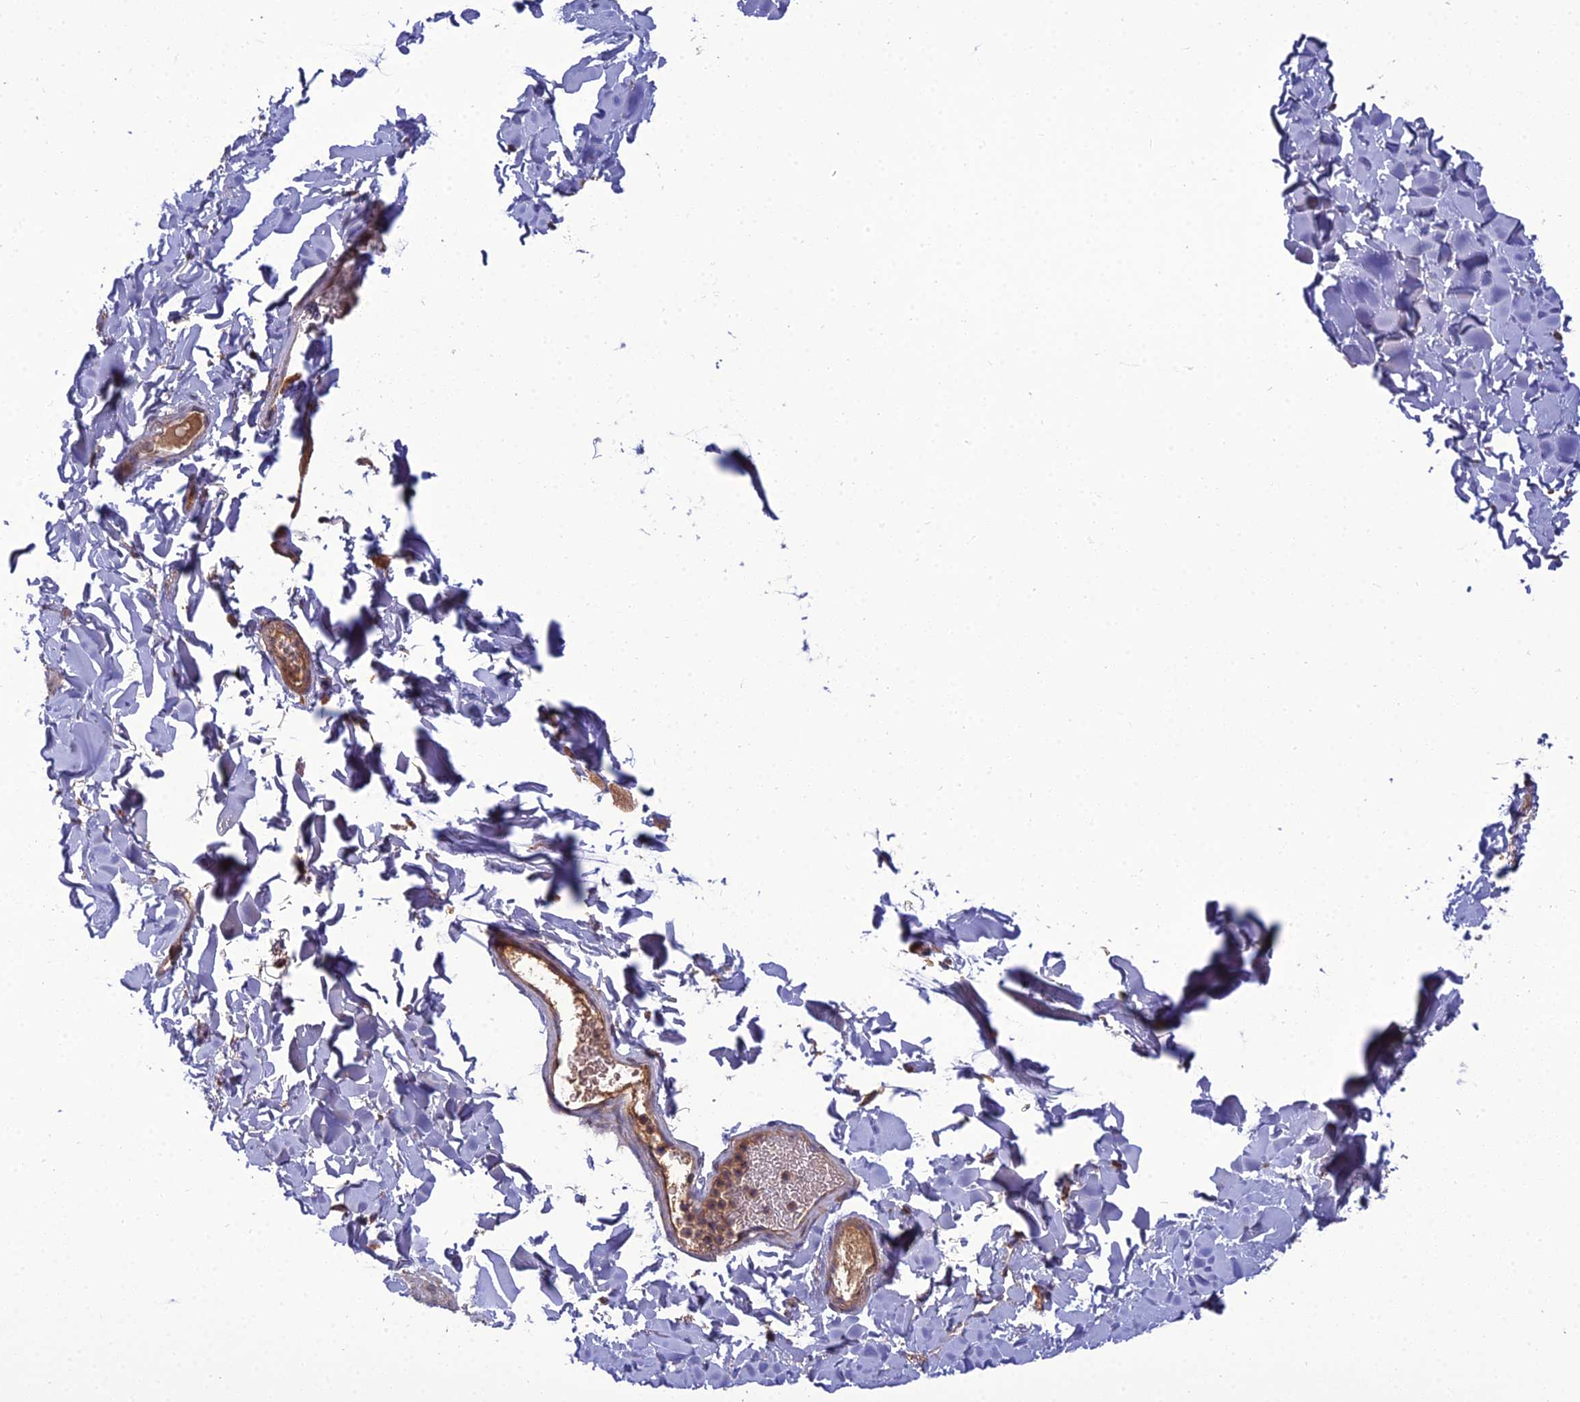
{"staining": {"intensity": "weak", "quantity": "25%-75%", "location": "cytoplasmic/membranous"}, "tissue": "smooth muscle", "cell_type": "Smooth muscle cells", "image_type": "normal", "snomed": [{"axis": "morphology", "description": "Normal tissue, NOS"}, {"axis": "topography", "description": "Colon"}, {"axis": "topography", "description": "Peripheral nerve tissue"}], "caption": "IHC of unremarkable human smooth muscle exhibits low levels of weak cytoplasmic/membranous staining in about 25%-75% of smooth muscle cells.", "gene": "LNPEP", "patient": {"sex": "female", "age": 61}}